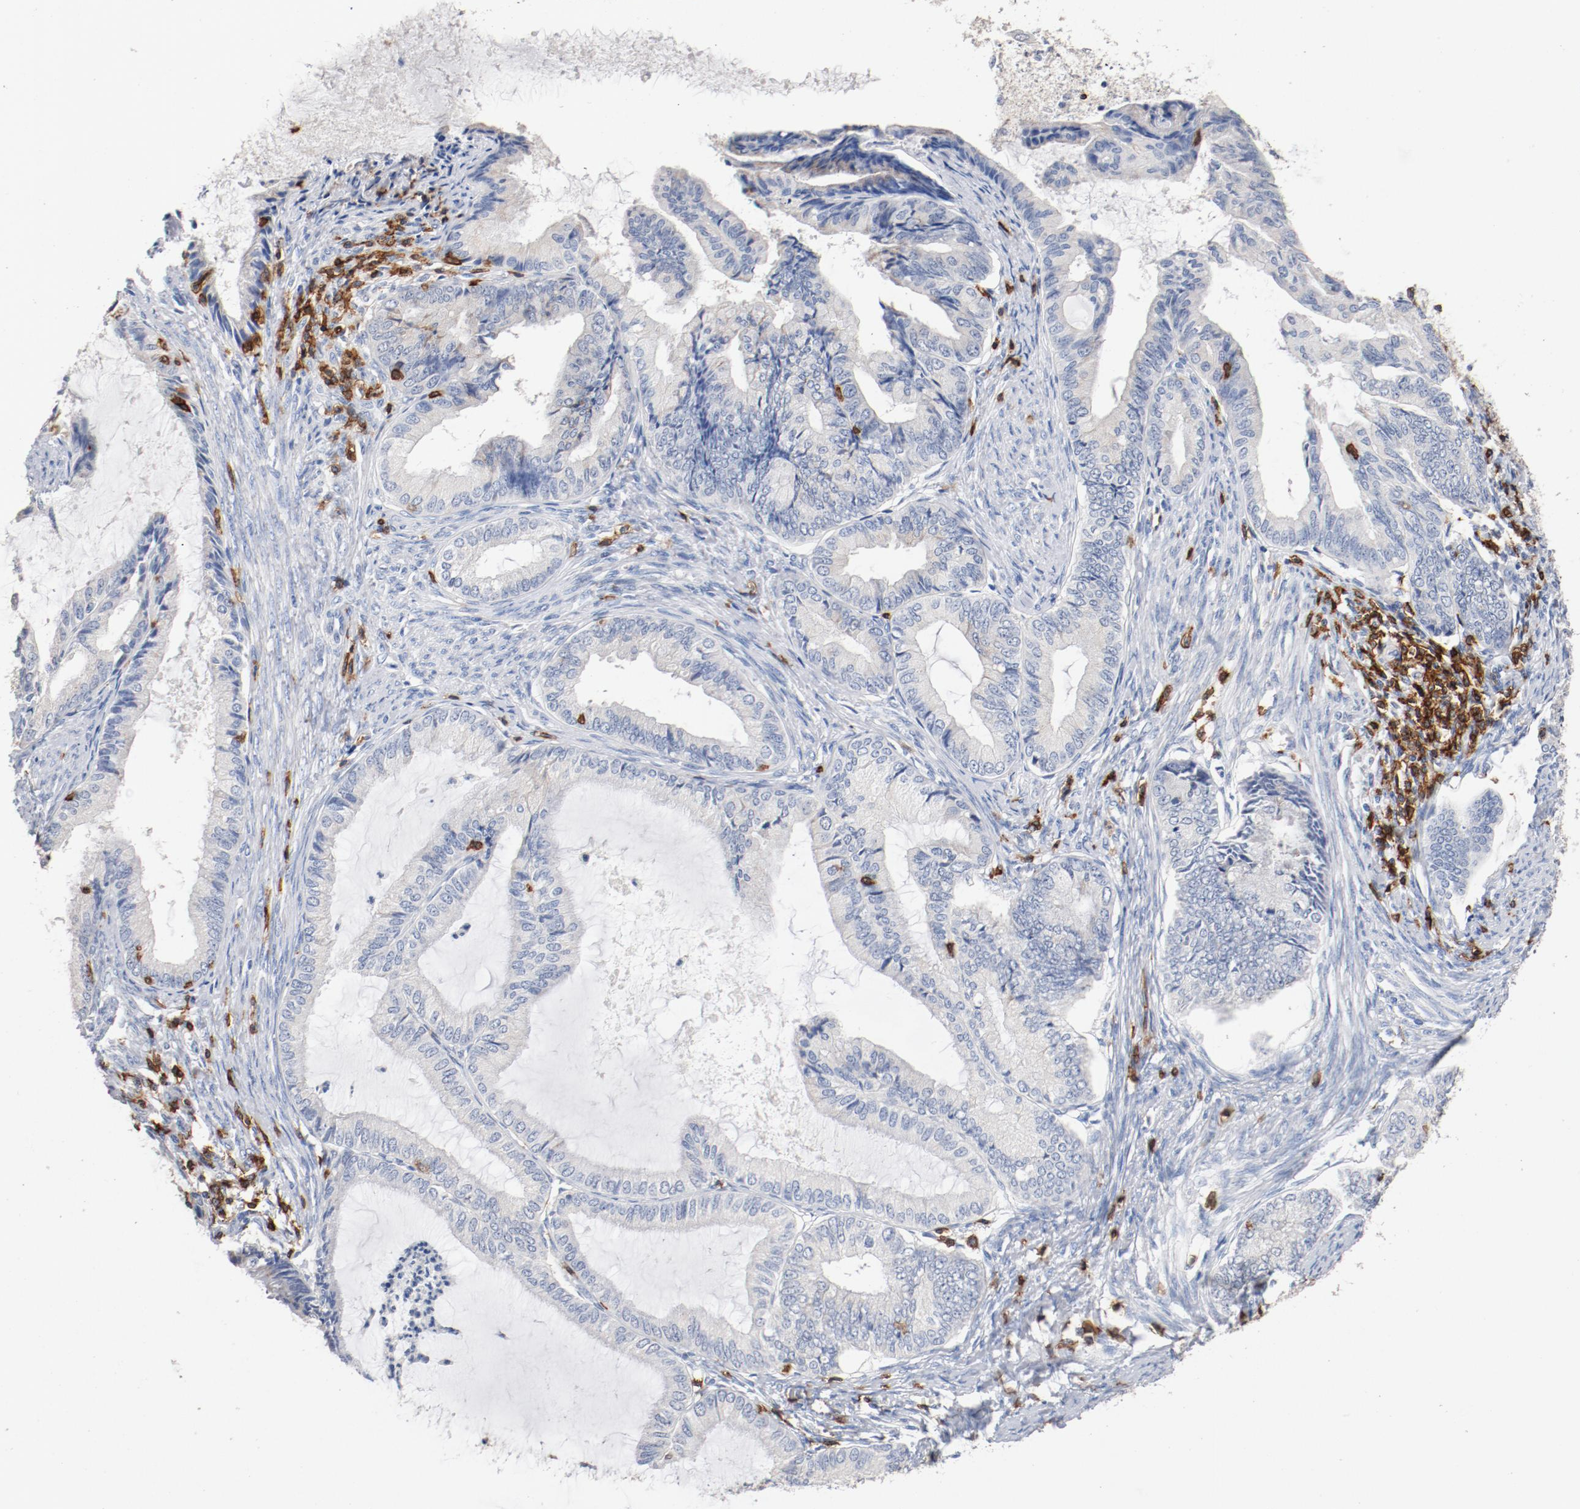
{"staining": {"intensity": "negative", "quantity": "none", "location": "none"}, "tissue": "endometrial cancer", "cell_type": "Tumor cells", "image_type": "cancer", "snomed": [{"axis": "morphology", "description": "Adenocarcinoma, NOS"}, {"axis": "topography", "description": "Endometrium"}], "caption": "Immunohistochemistry (IHC) image of neoplastic tissue: human endometrial cancer stained with DAB exhibits no significant protein staining in tumor cells.", "gene": "CD247", "patient": {"sex": "female", "age": 86}}